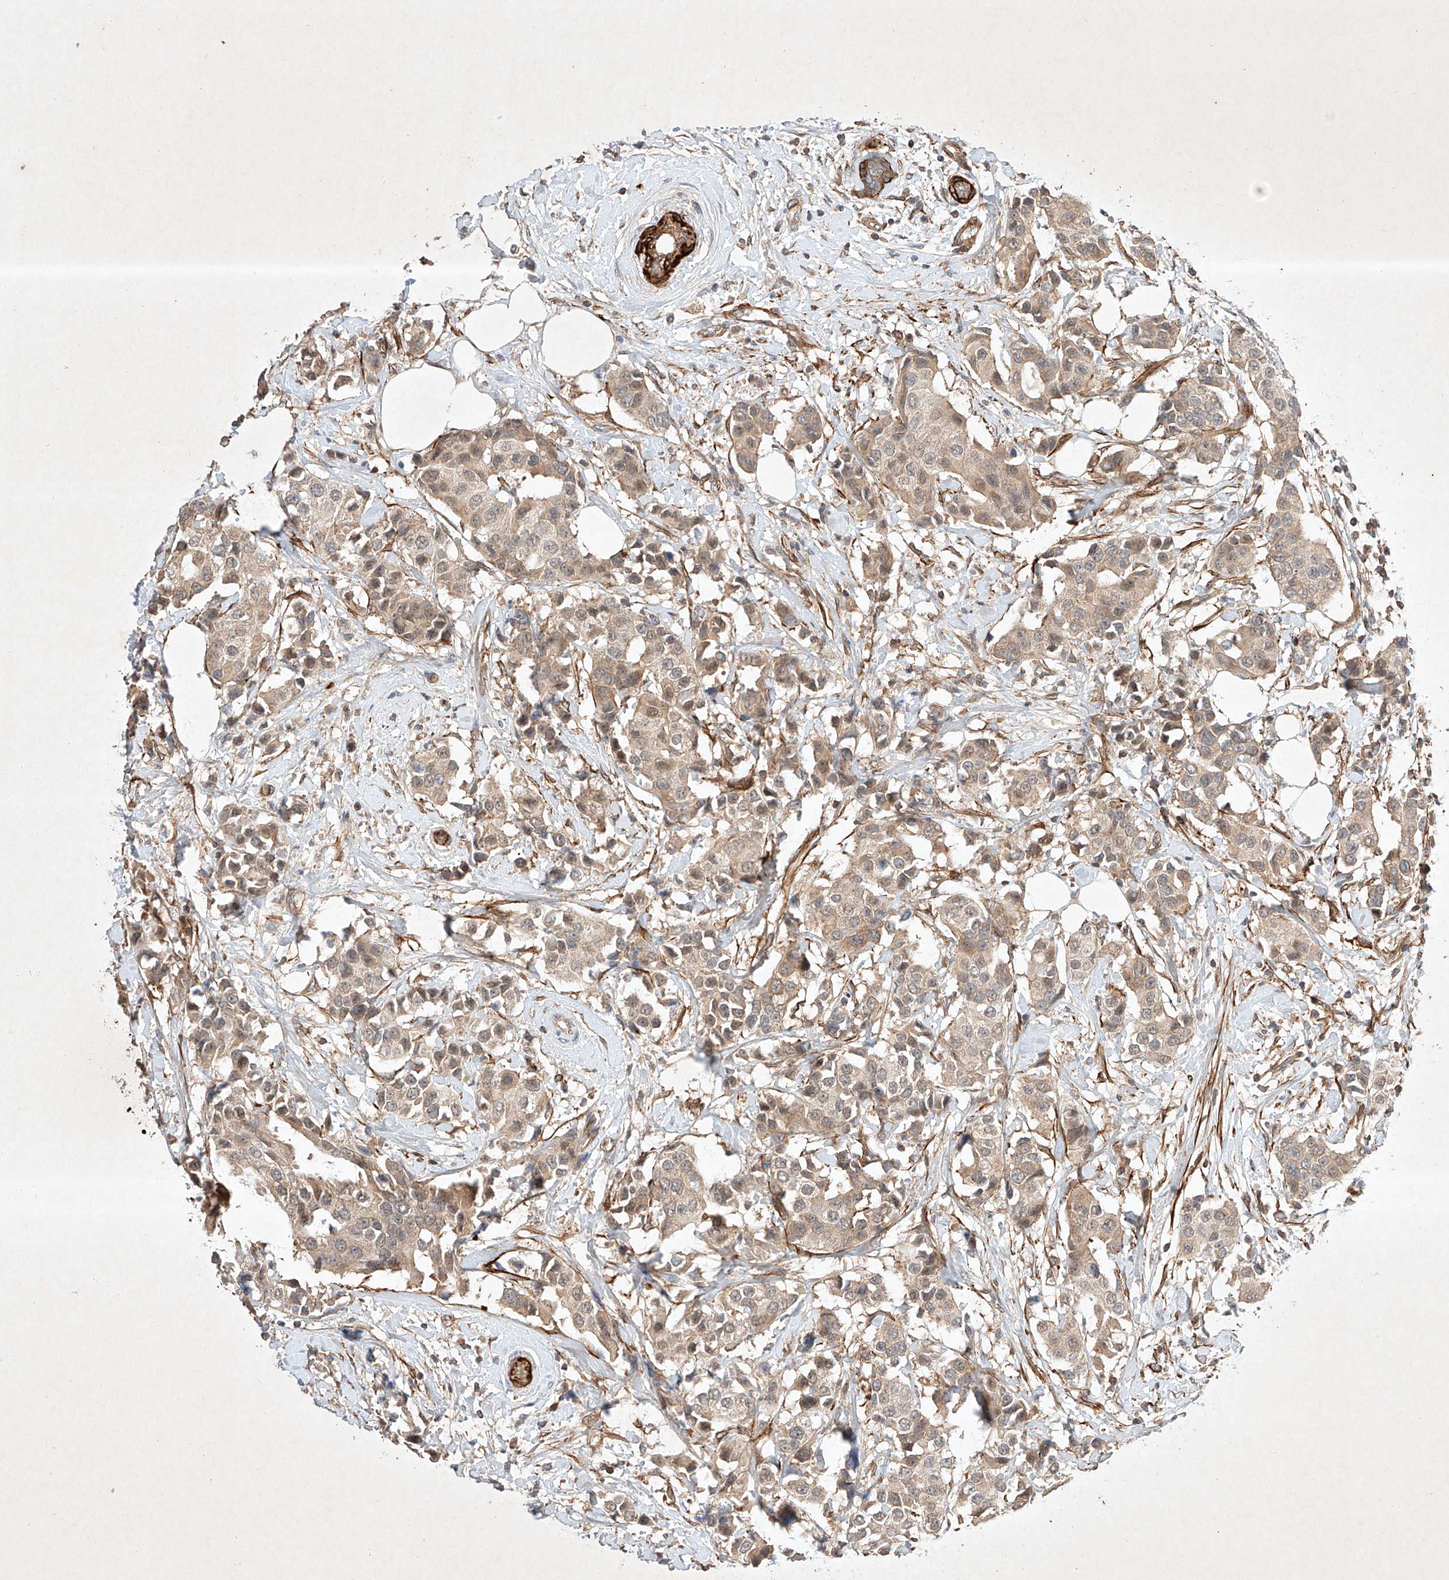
{"staining": {"intensity": "weak", "quantity": "25%-75%", "location": "cytoplasmic/membranous"}, "tissue": "breast cancer", "cell_type": "Tumor cells", "image_type": "cancer", "snomed": [{"axis": "morphology", "description": "Normal tissue, NOS"}, {"axis": "morphology", "description": "Duct carcinoma"}, {"axis": "topography", "description": "Breast"}], "caption": "Tumor cells reveal low levels of weak cytoplasmic/membranous positivity in approximately 25%-75% of cells in breast cancer (intraductal carcinoma). (DAB IHC, brown staining for protein, blue staining for nuclei).", "gene": "ARHGAP33", "patient": {"sex": "female", "age": 39}}